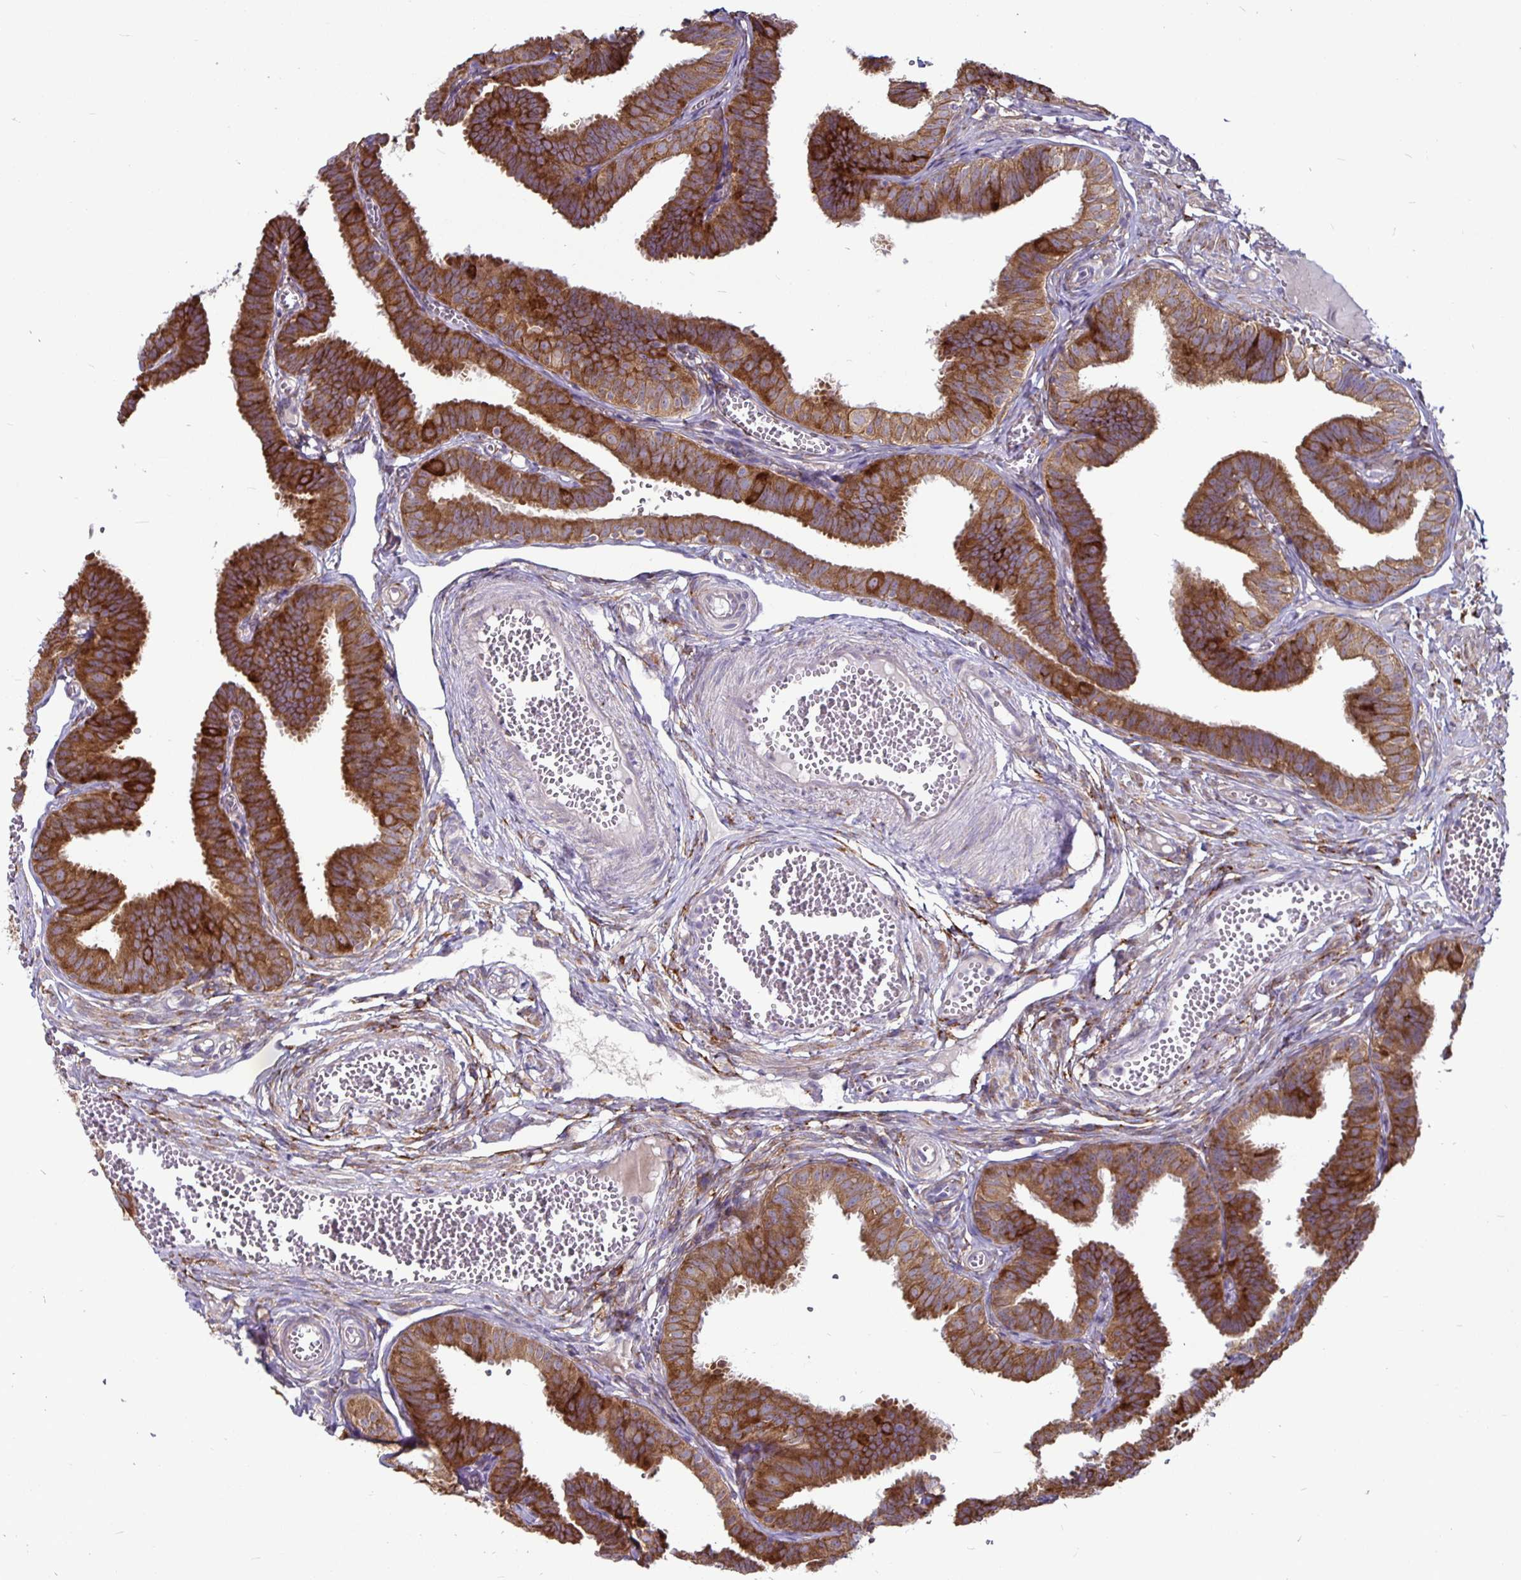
{"staining": {"intensity": "strong", "quantity": ">75%", "location": "cytoplasmic/membranous"}, "tissue": "fallopian tube", "cell_type": "Glandular cells", "image_type": "normal", "snomed": [{"axis": "morphology", "description": "Normal tissue, NOS"}, {"axis": "topography", "description": "Fallopian tube"}], "caption": "An IHC image of normal tissue is shown. Protein staining in brown highlights strong cytoplasmic/membranous positivity in fallopian tube within glandular cells. The staining was performed using DAB, with brown indicating positive protein expression. Nuclei are stained blue with hematoxylin.", "gene": "P4HA2", "patient": {"sex": "female", "age": 25}}